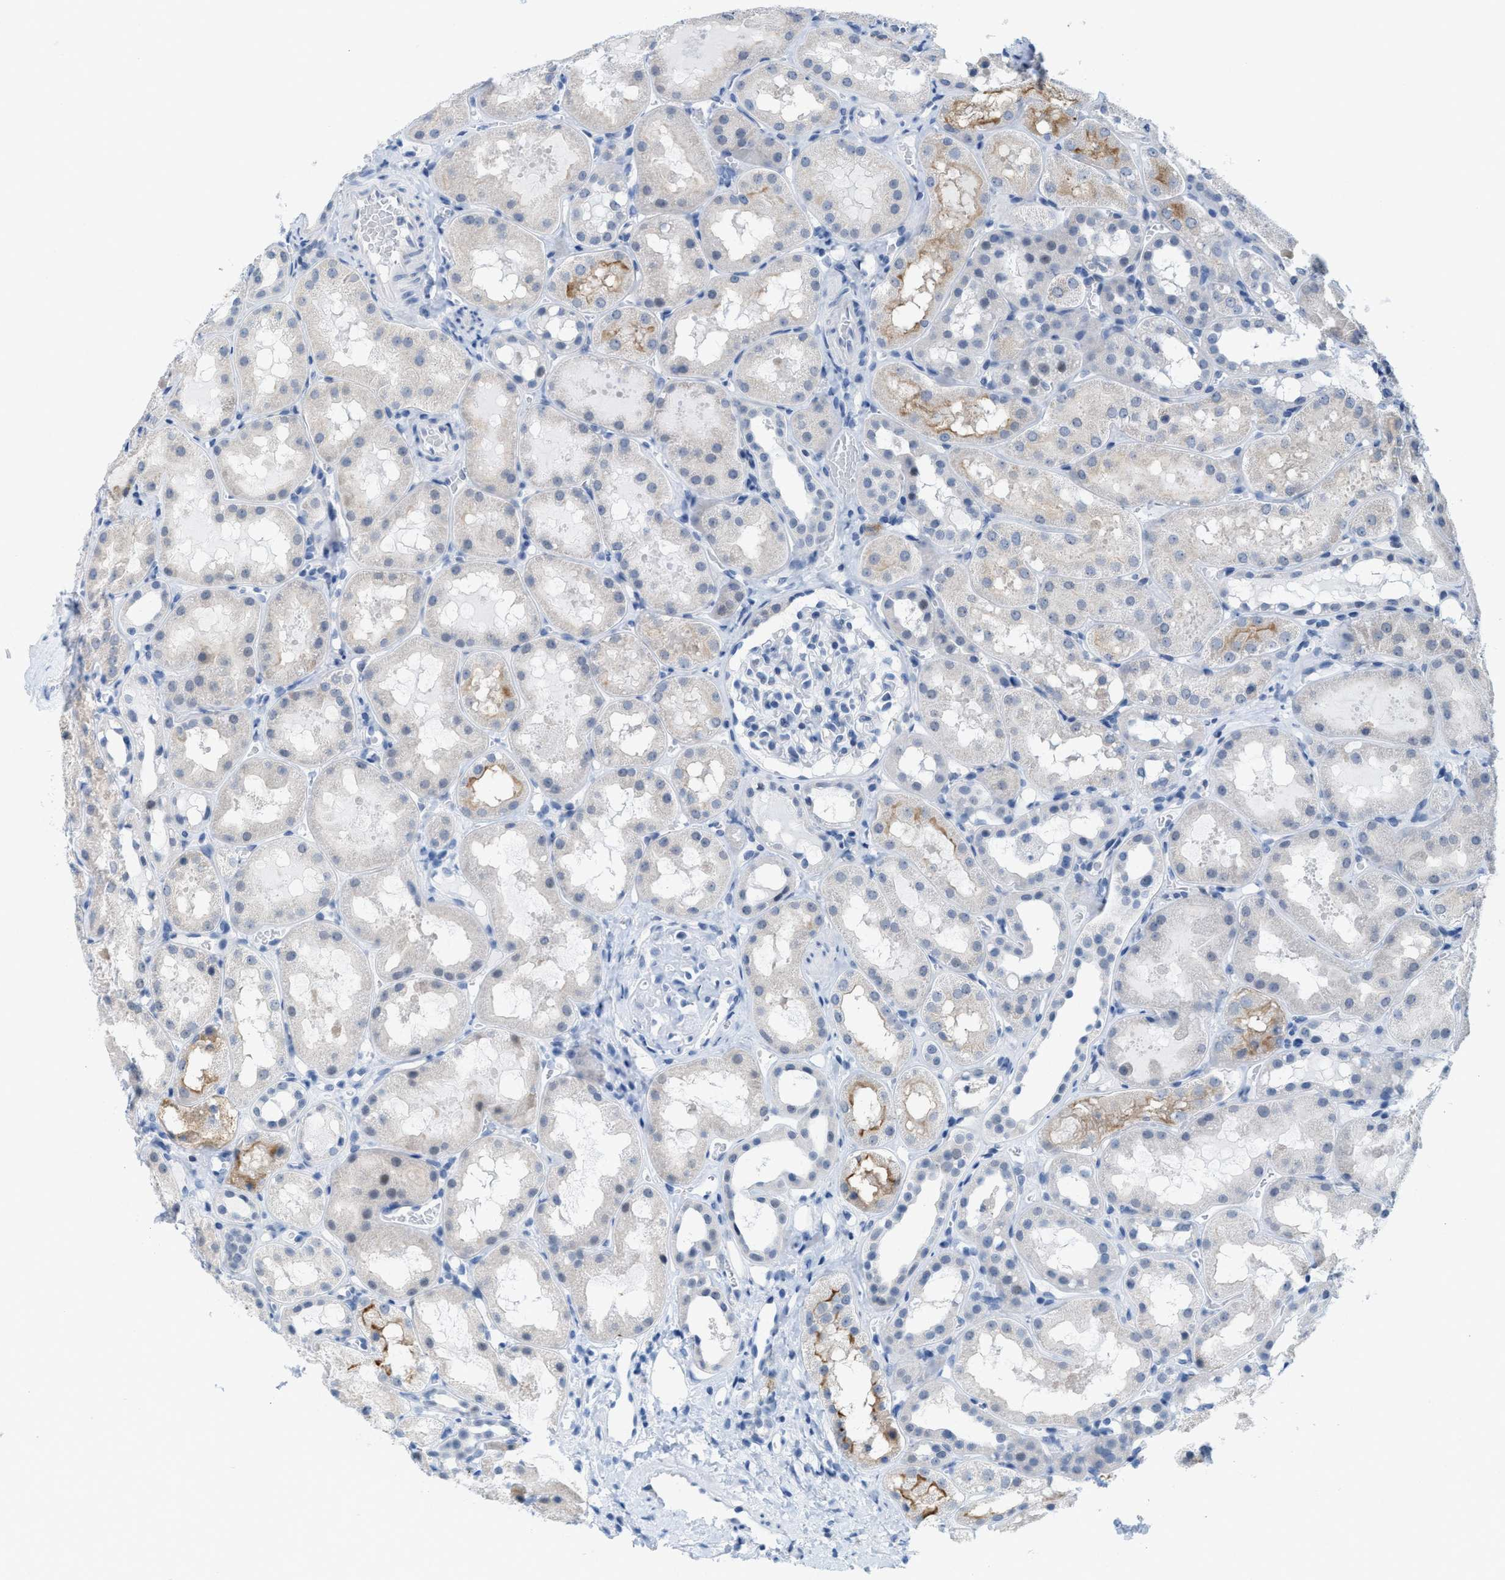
{"staining": {"intensity": "negative", "quantity": "none", "location": "none"}, "tissue": "kidney", "cell_type": "Cells in glomeruli", "image_type": "normal", "snomed": [{"axis": "morphology", "description": "Normal tissue, NOS"}, {"axis": "topography", "description": "Kidney"}, {"axis": "topography", "description": "Urinary bladder"}], "caption": "An immunohistochemistry photomicrograph of normal kidney is shown. There is no staining in cells in glomeruli of kidney.", "gene": "KIFC3", "patient": {"sex": "male", "age": 16}}